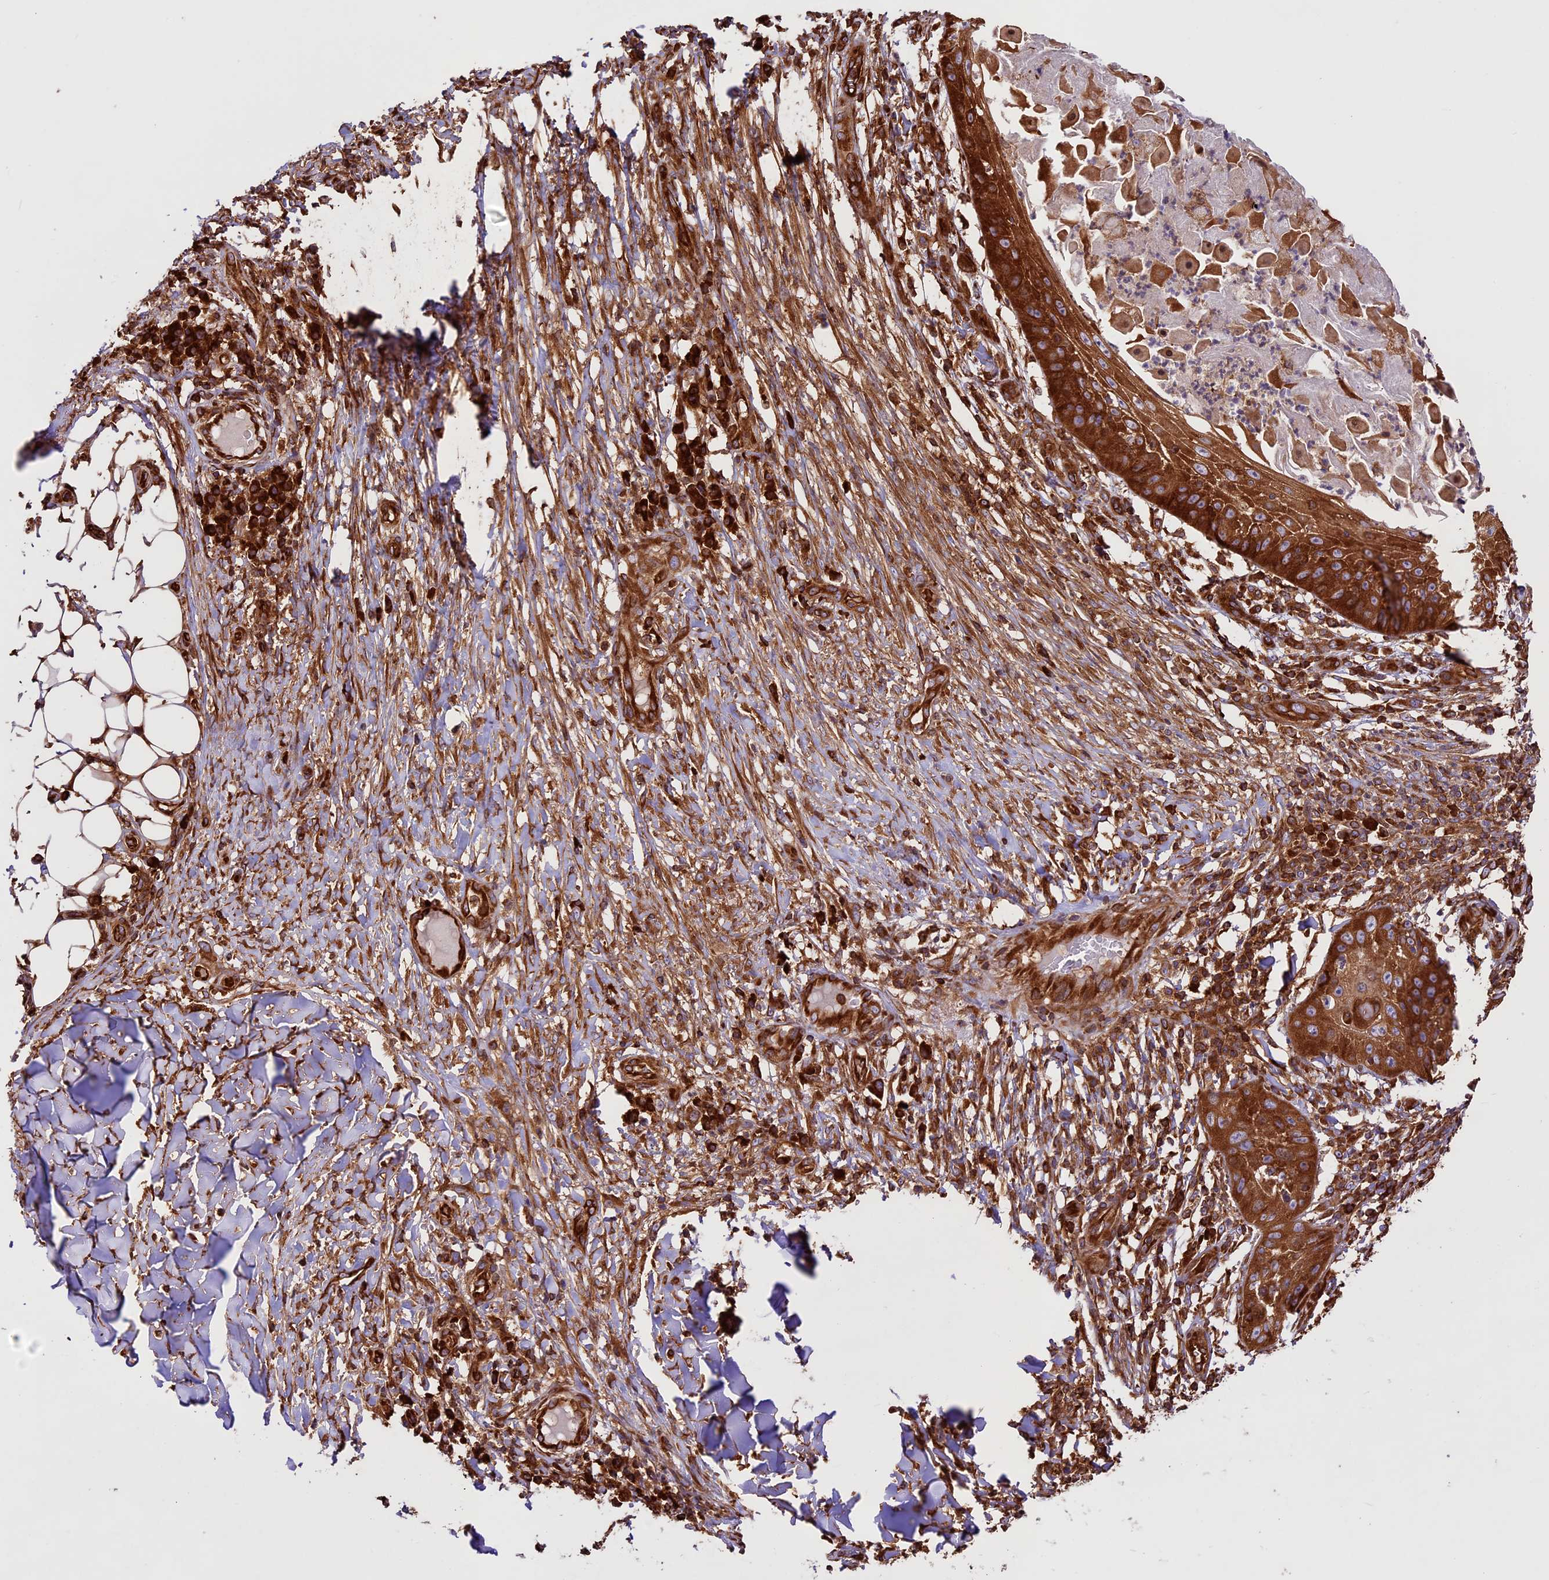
{"staining": {"intensity": "strong", "quantity": ">75%", "location": "cytoplasmic/membranous"}, "tissue": "skin cancer", "cell_type": "Tumor cells", "image_type": "cancer", "snomed": [{"axis": "morphology", "description": "Squamous cell carcinoma, NOS"}, {"axis": "topography", "description": "Skin"}], "caption": "Immunohistochemistry (IHC) micrograph of skin cancer (squamous cell carcinoma) stained for a protein (brown), which reveals high levels of strong cytoplasmic/membranous staining in approximately >75% of tumor cells.", "gene": "KARS1", "patient": {"sex": "male", "age": 70}}